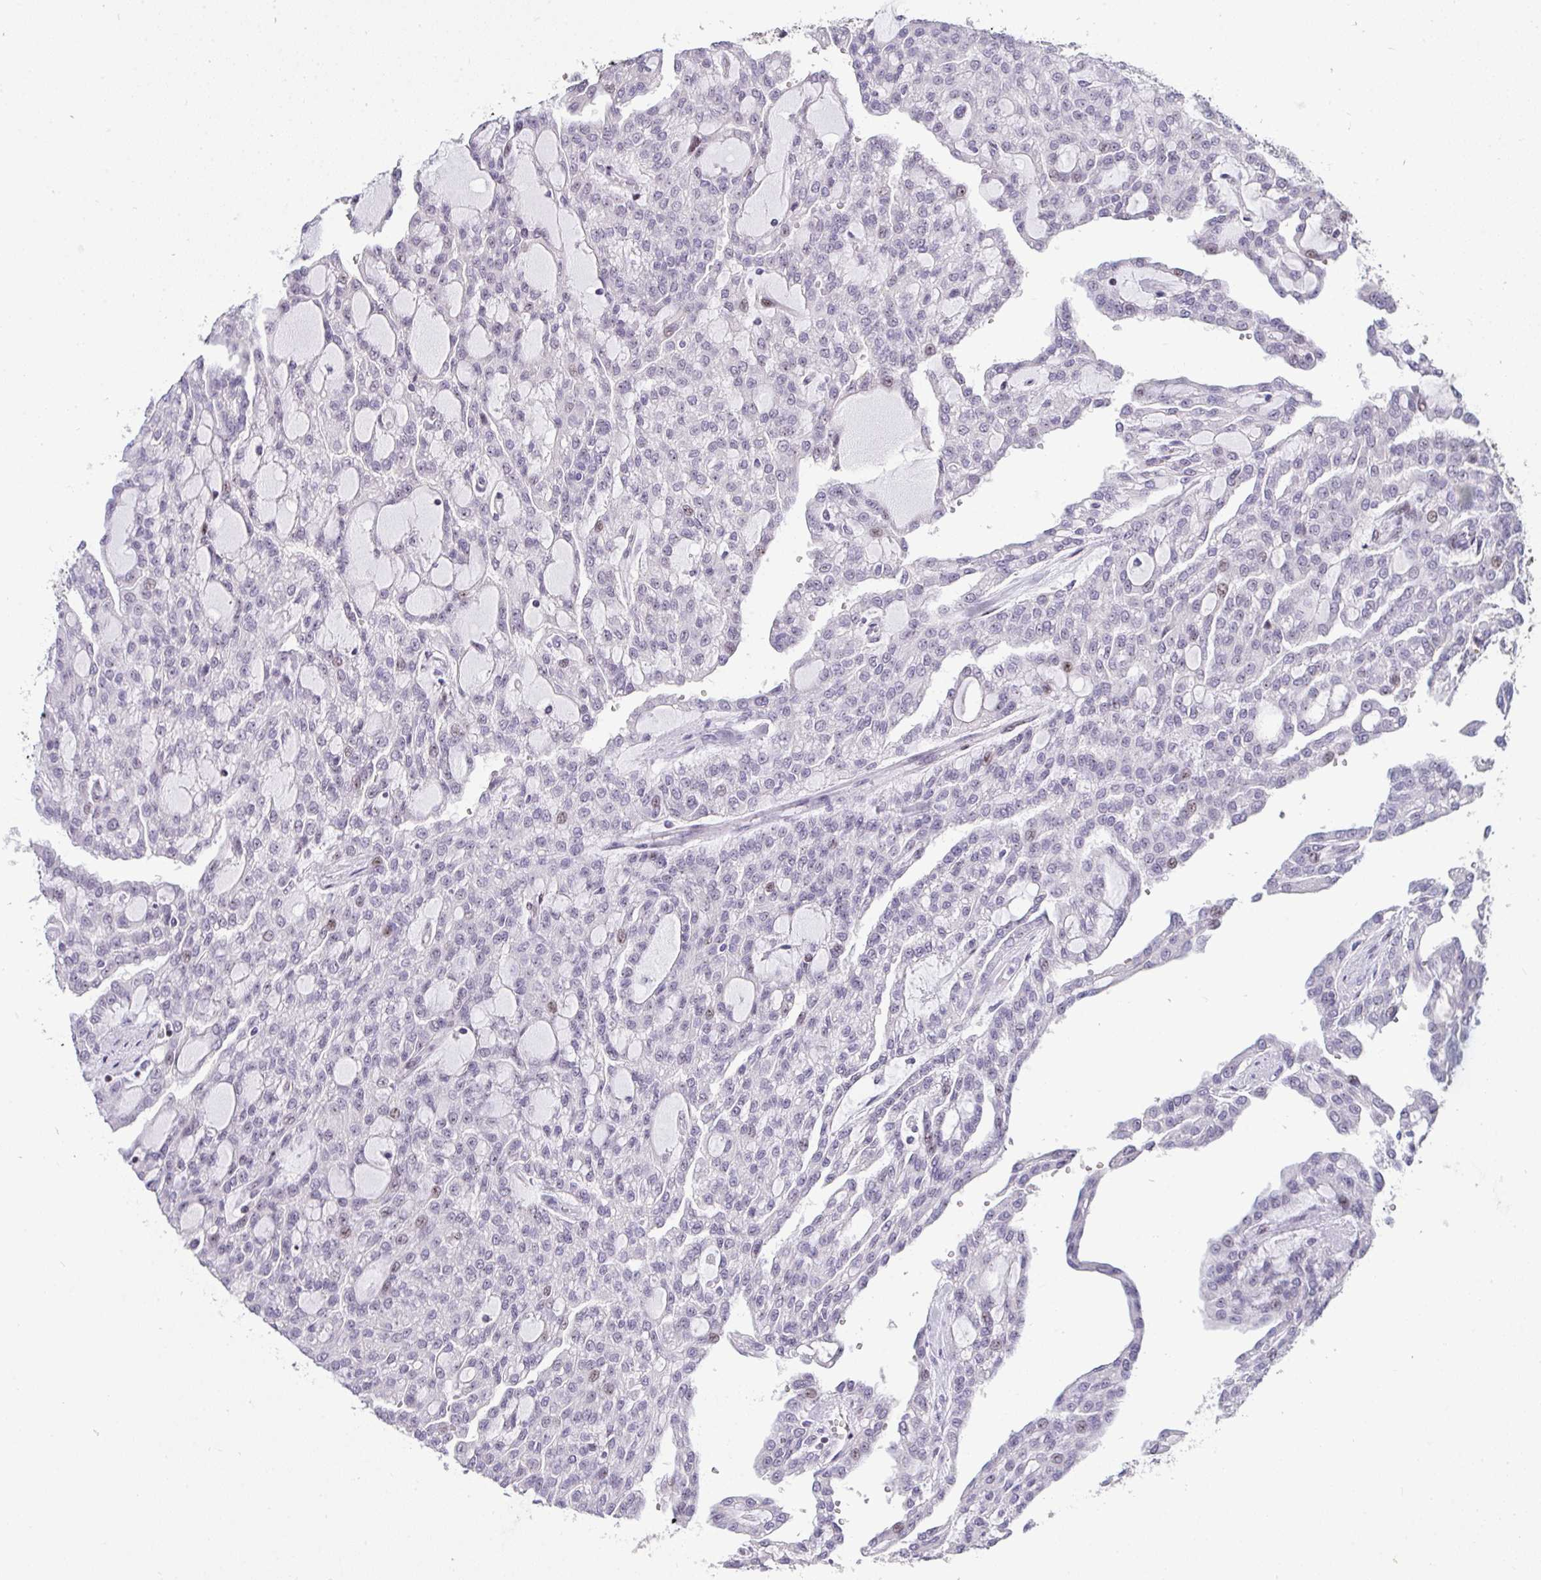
{"staining": {"intensity": "weak", "quantity": "<25%", "location": "nuclear"}, "tissue": "renal cancer", "cell_type": "Tumor cells", "image_type": "cancer", "snomed": [{"axis": "morphology", "description": "Adenocarcinoma, NOS"}, {"axis": "topography", "description": "Kidney"}], "caption": "Micrograph shows no protein staining in tumor cells of renal cancer tissue. (Stains: DAB IHC with hematoxylin counter stain, Microscopy: brightfield microscopy at high magnification).", "gene": "PLPPR3", "patient": {"sex": "male", "age": 63}}